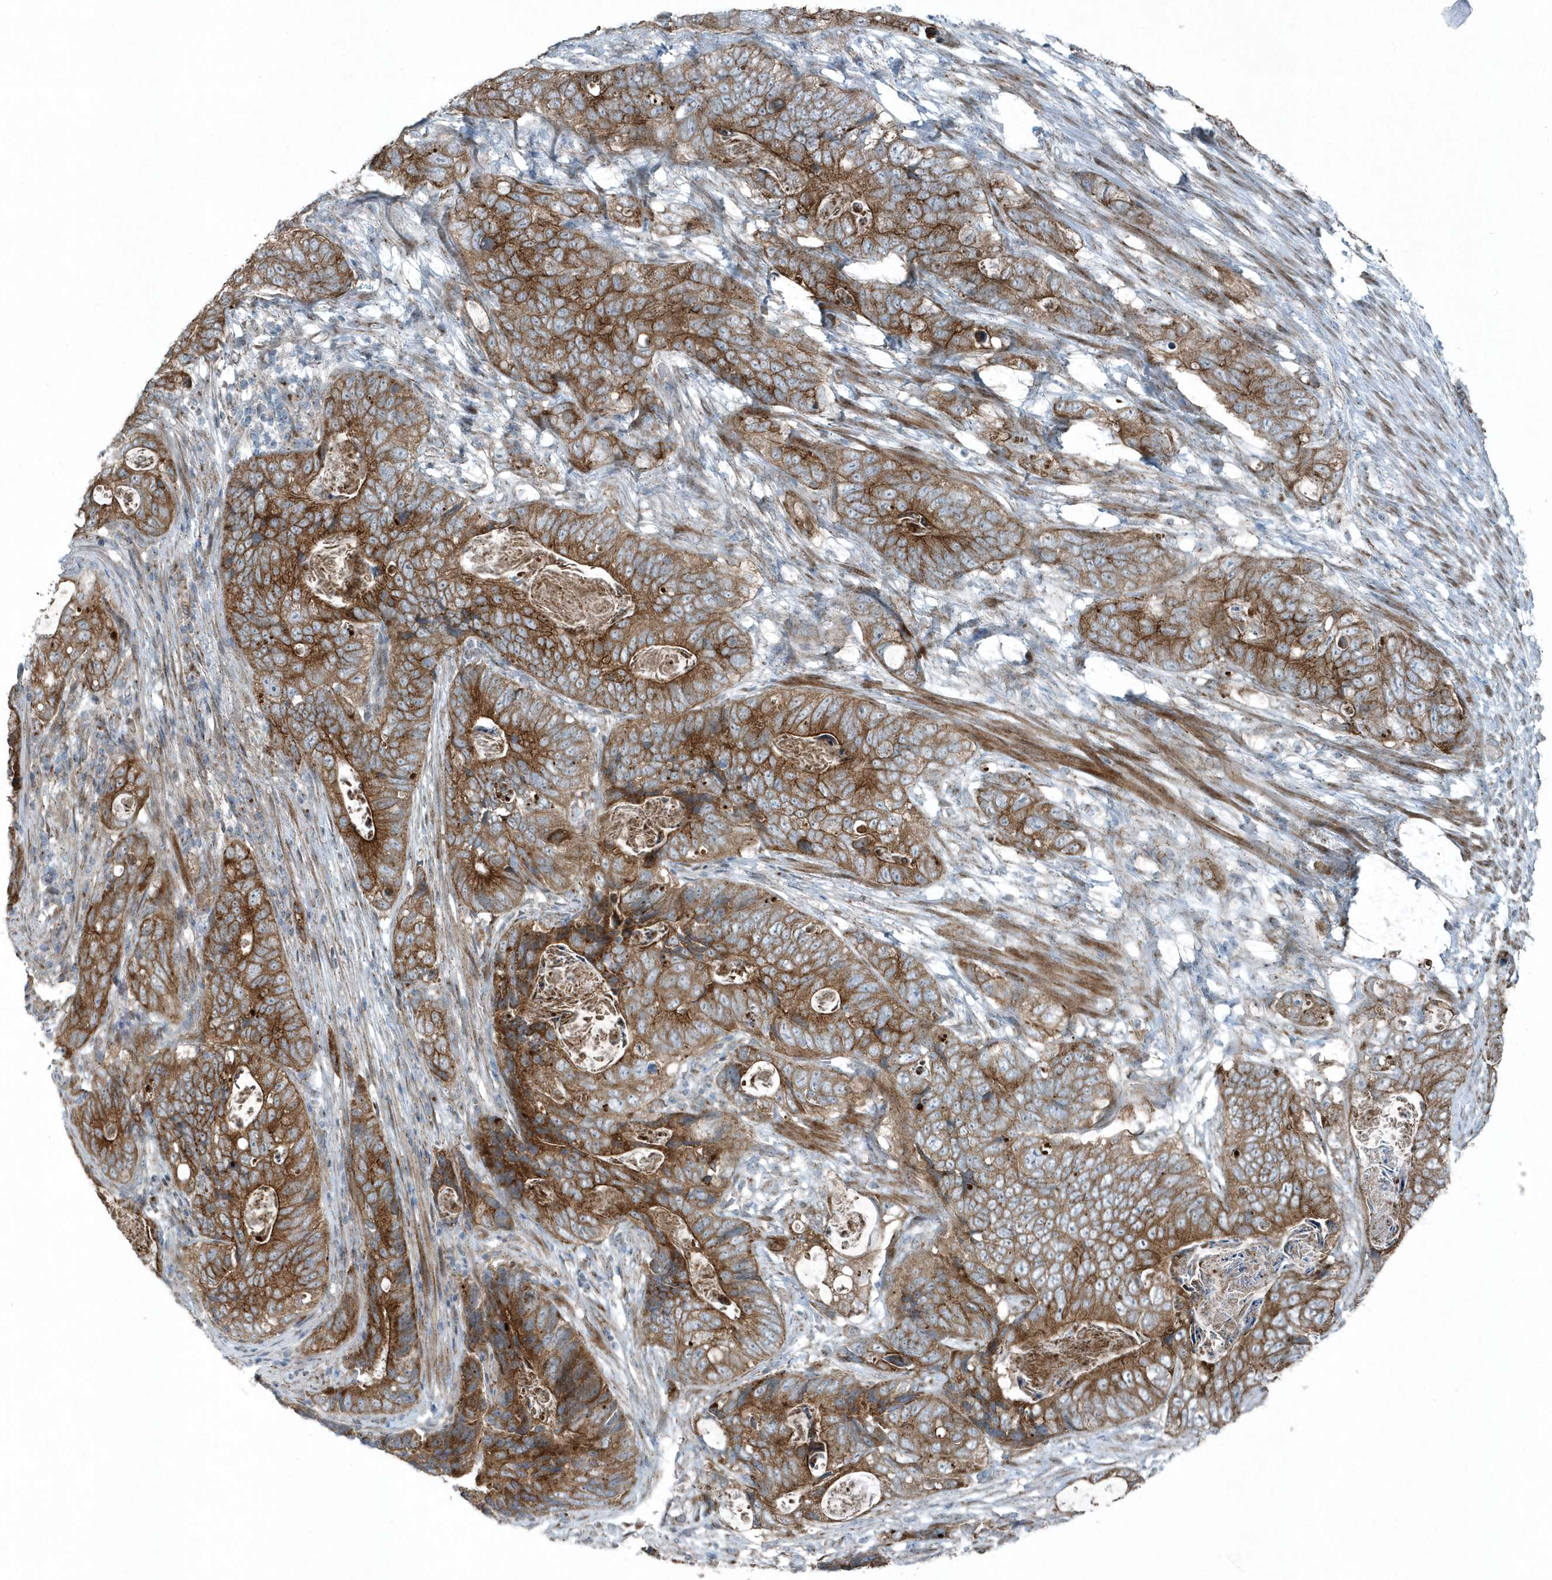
{"staining": {"intensity": "strong", "quantity": ">75%", "location": "cytoplasmic/membranous"}, "tissue": "stomach cancer", "cell_type": "Tumor cells", "image_type": "cancer", "snomed": [{"axis": "morphology", "description": "Normal tissue, NOS"}, {"axis": "morphology", "description": "Adenocarcinoma, NOS"}, {"axis": "topography", "description": "Stomach"}], "caption": "DAB (3,3'-diaminobenzidine) immunohistochemical staining of stomach cancer (adenocarcinoma) demonstrates strong cytoplasmic/membranous protein expression in approximately >75% of tumor cells.", "gene": "GCC2", "patient": {"sex": "female", "age": 89}}